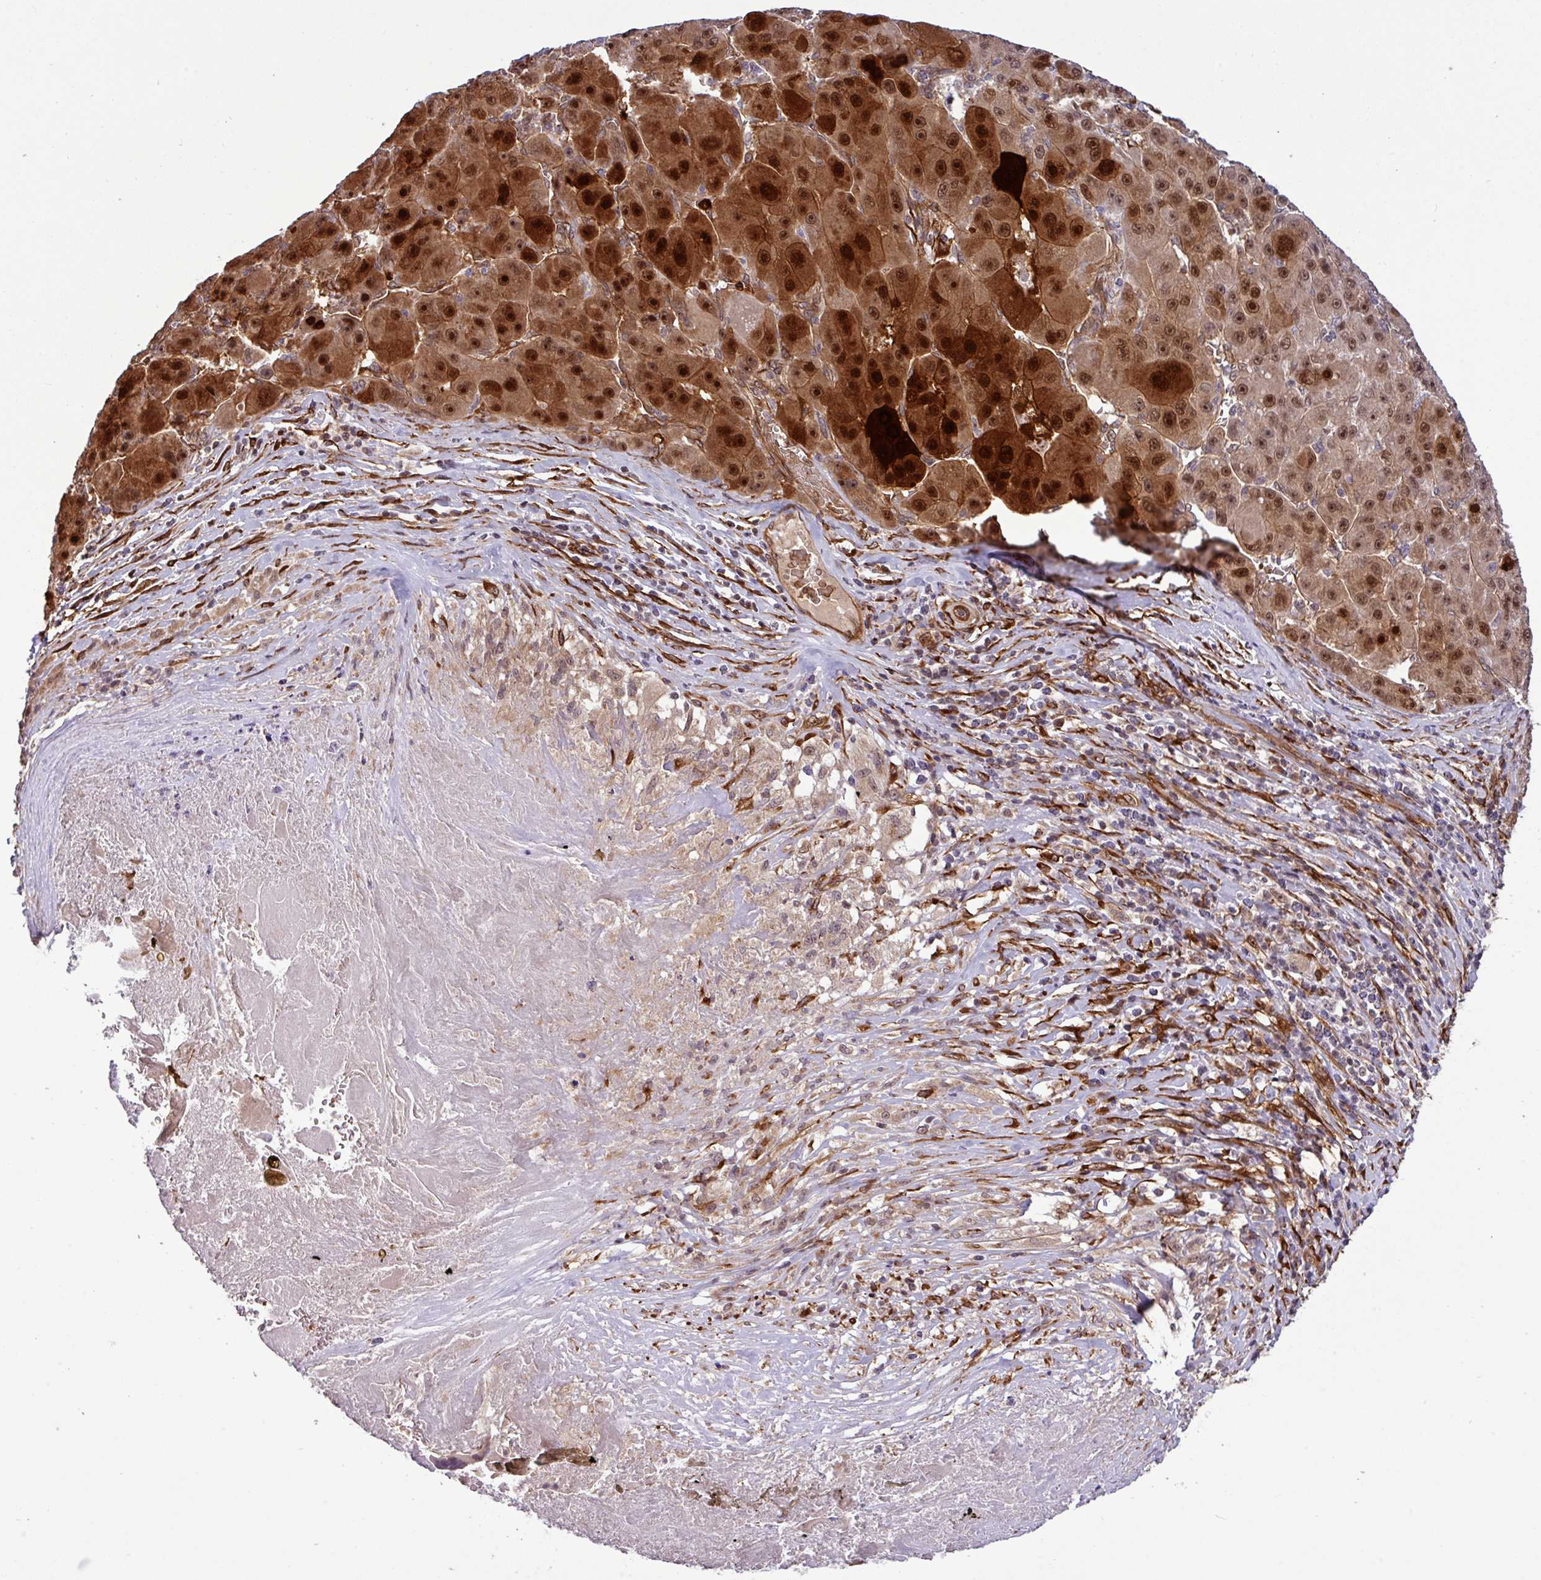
{"staining": {"intensity": "strong", "quantity": ">75%", "location": "cytoplasmic/membranous,nuclear"}, "tissue": "liver cancer", "cell_type": "Tumor cells", "image_type": "cancer", "snomed": [{"axis": "morphology", "description": "Carcinoma, Hepatocellular, NOS"}, {"axis": "topography", "description": "Liver"}], "caption": "Liver cancer stained with DAB (3,3'-diaminobenzidine) immunohistochemistry shows high levels of strong cytoplasmic/membranous and nuclear staining in about >75% of tumor cells. (Stains: DAB in brown, nuclei in blue, Microscopy: brightfield microscopy at high magnification).", "gene": "C7orf50", "patient": {"sex": "male", "age": 76}}